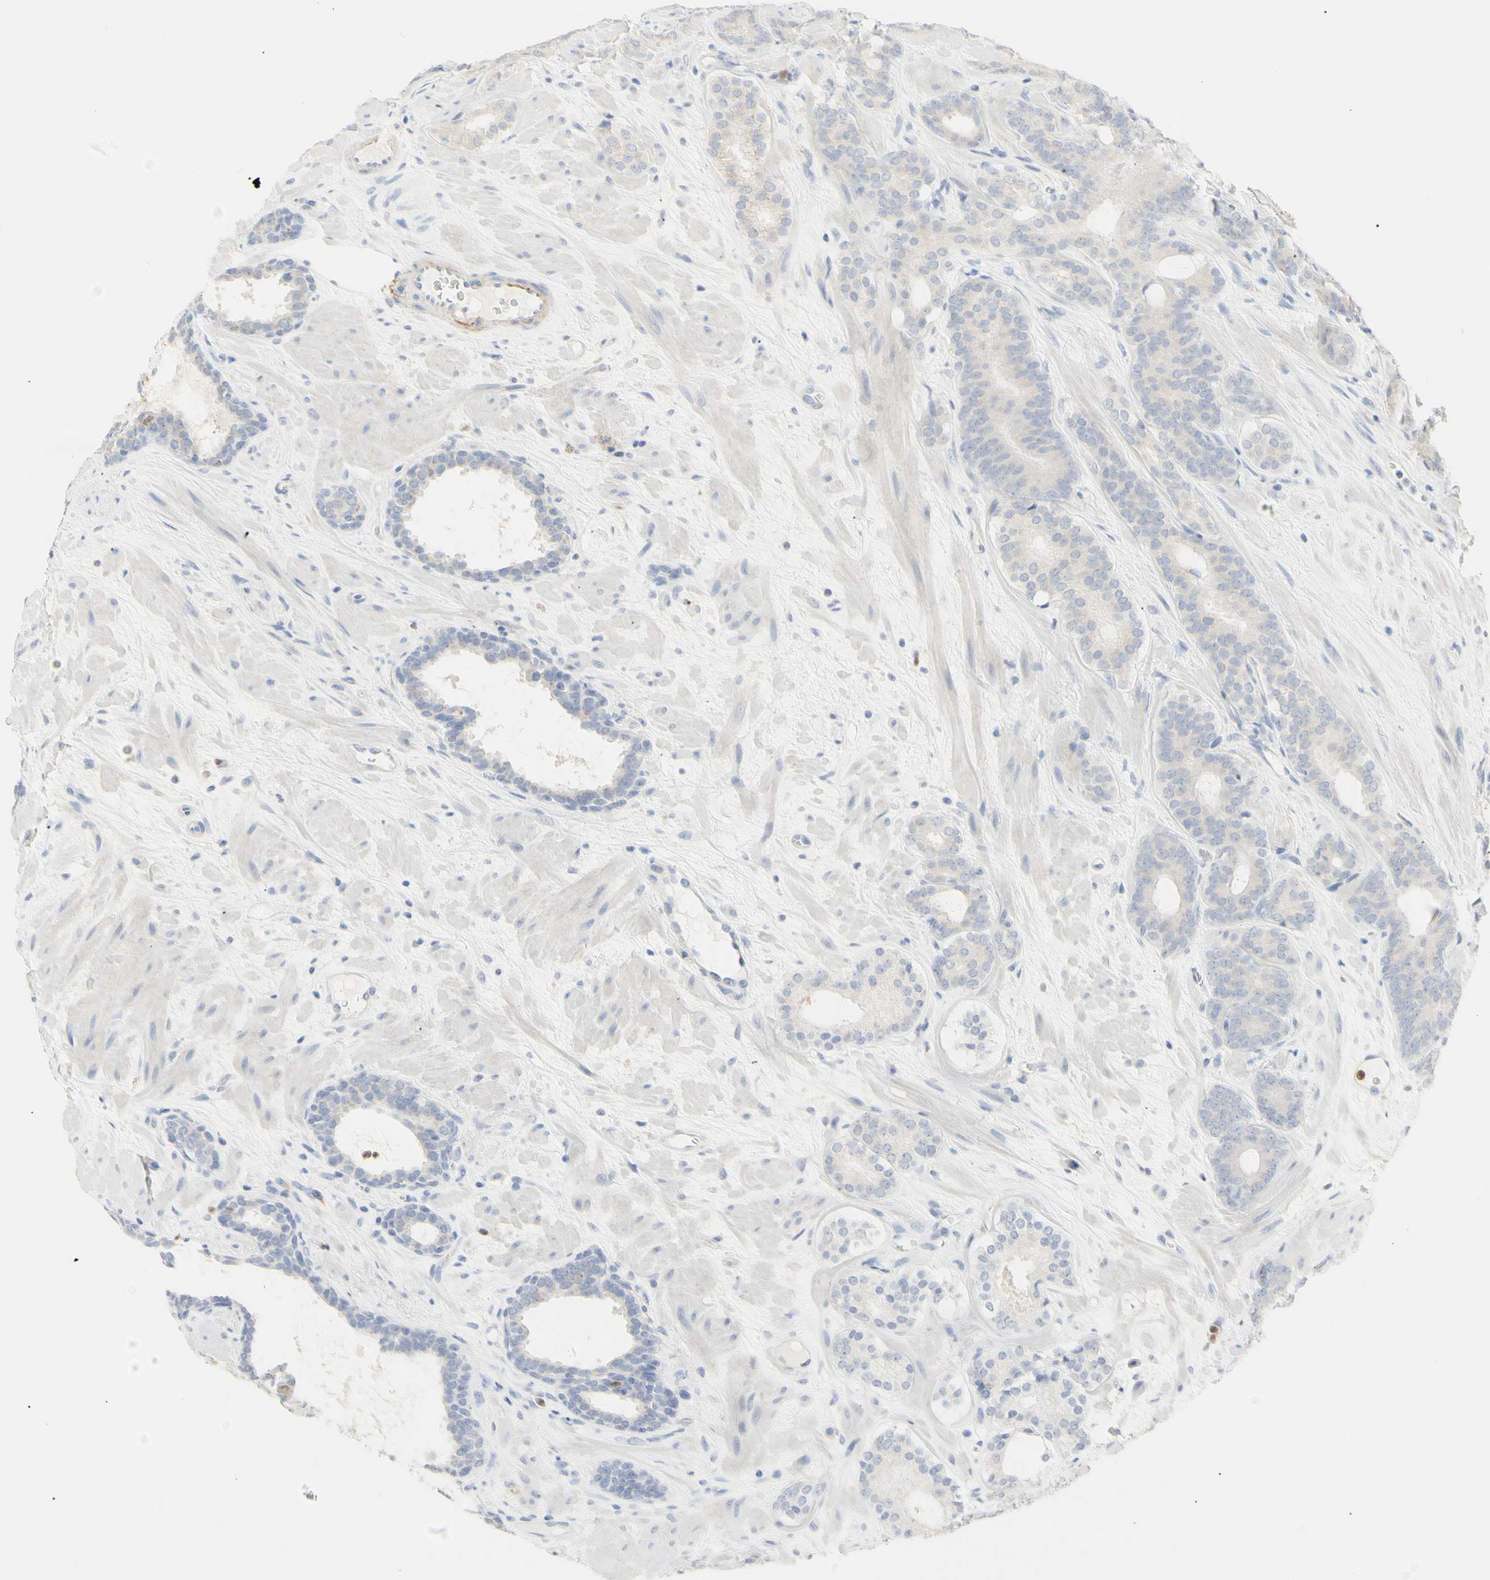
{"staining": {"intensity": "negative", "quantity": "none", "location": "none"}, "tissue": "prostate cancer", "cell_type": "Tumor cells", "image_type": "cancer", "snomed": [{"axis": "morphology", "description": "Adenocarcinoma, Low grade"}, {"axis": "topography", "description": "Prostate"}], "caption": "High magnification brightfield microscopy of prostate cancer (low-grade adenocarcinoma) stained with DAB (brown) and counterstained with hematoxylin (blue): tumor cells show no significant staining.", "gene": "B4GALNT3", "patient": {"sex": "male", "age": 63}}